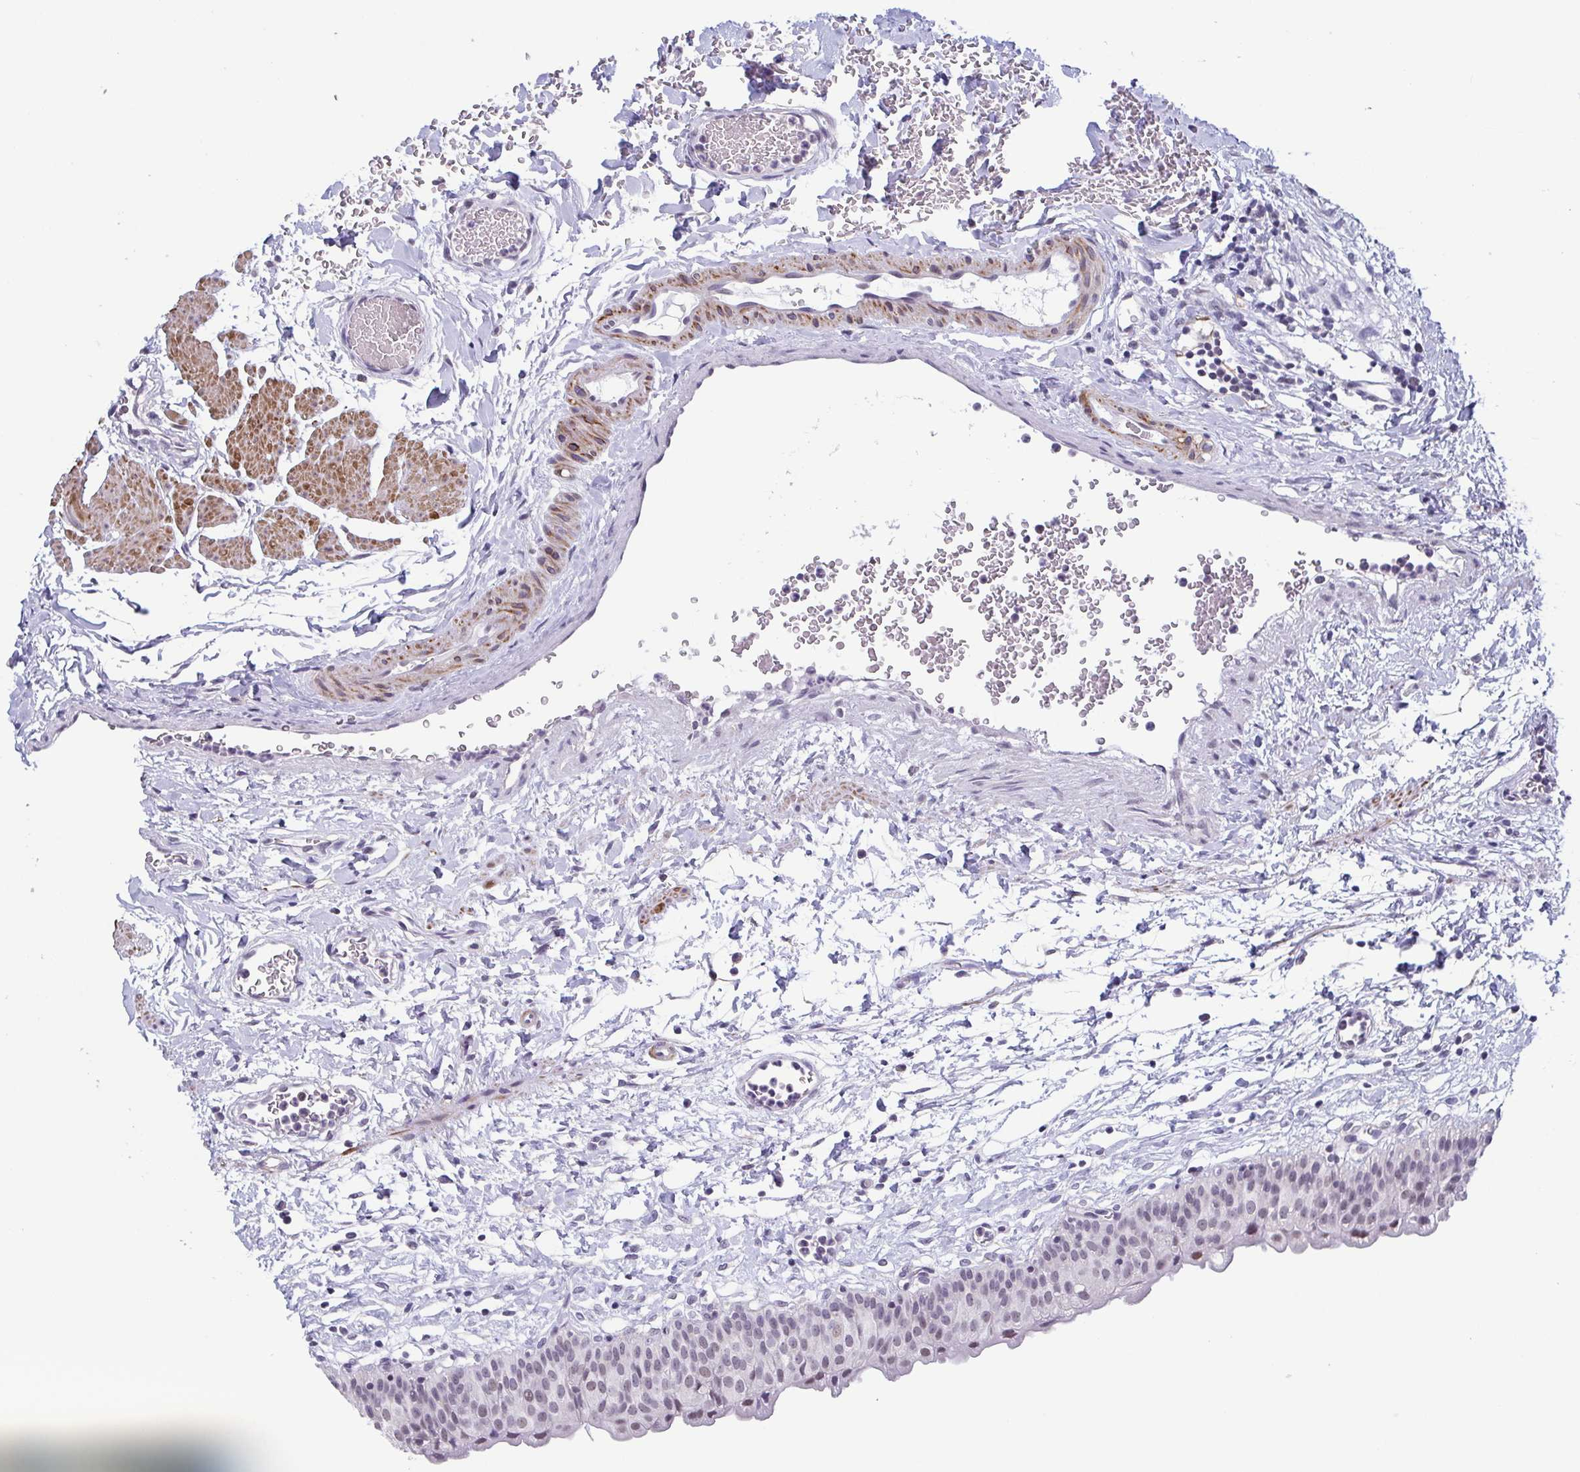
{"staining": {"intensity": "weak", "quantity": "<25%", "location": "nuclear"}, "tissue": "urinary bladder", "cell_type": "Urothelial cells", "image_type": "normal", "snomed": [{"axis": "morphology", "description": "Normal tissue, NOS"}, {"axis": "topography", "description": "Urinary bladder"}], "caption": "Immunohistochemical staining of unremarkable urinary bladder demonstrates no significant staining in urothelial cells. (DAB (3,3'-diaminobenzidine) immunohistochemistry (IHC) visualized using brightfield microscopy, high magnification).", "gene": "TMEM92", "patient": {"sex": "male", "age": 55}}